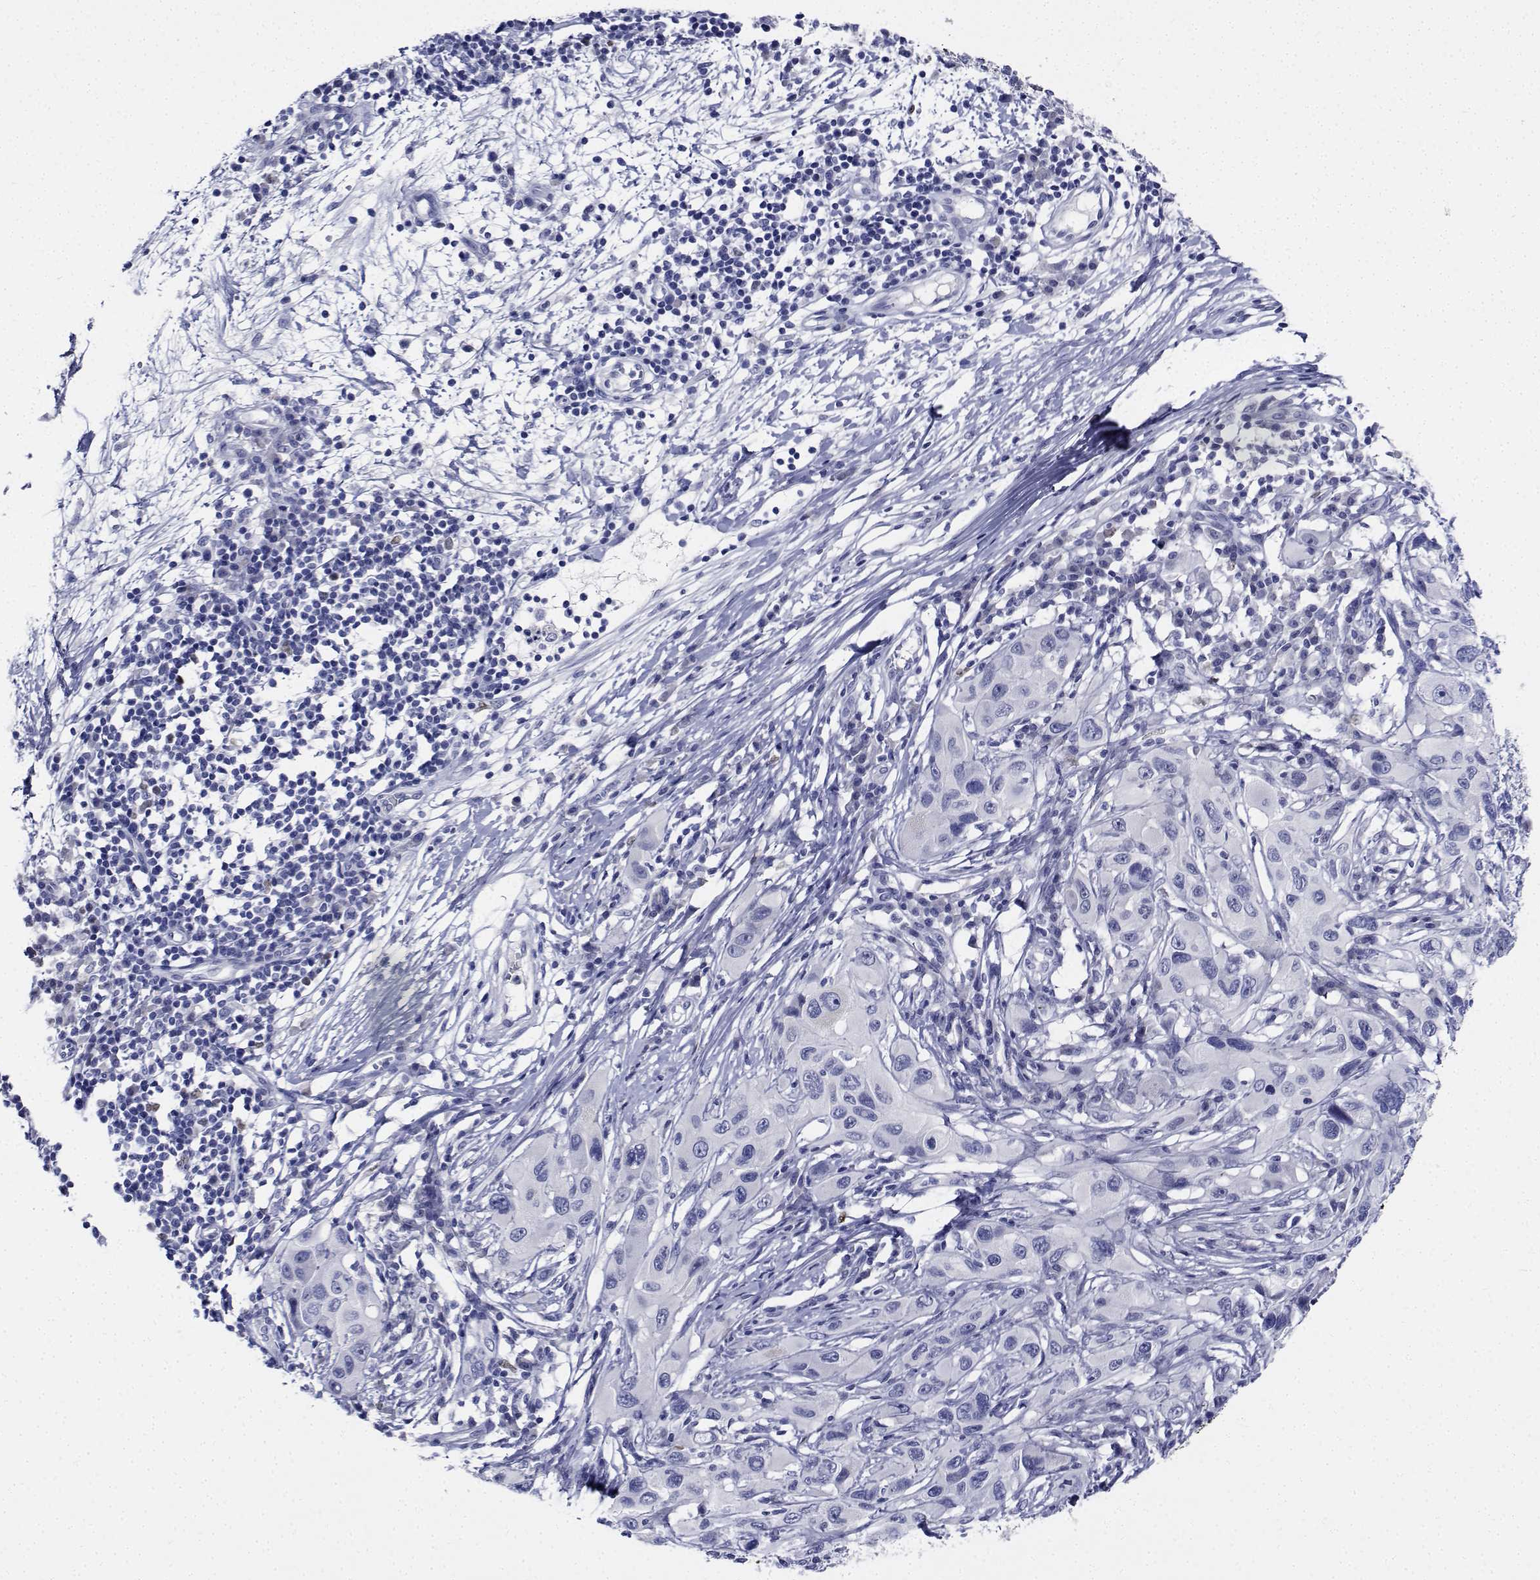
{"staining": {"intensity": "negative", "quantity": "none", "location": "none"}, "tissue": "melanoma", "cell_type": "Tumor cells", "image_type": "cancer", "snomed": [{"axis": "morphology", "description": "Malignant melanoma, NOS"}, {"axis": "topography", "description": "Skin"}], "caption": "This is a histopathology image of IHC staining of melanoma, which shows no staining in tumor cells. (DAB IHC visualized using brightfield microscopy, high magnification).", "gene": "PLXNA4", "patient": {"sex": "male", "age": 53}}